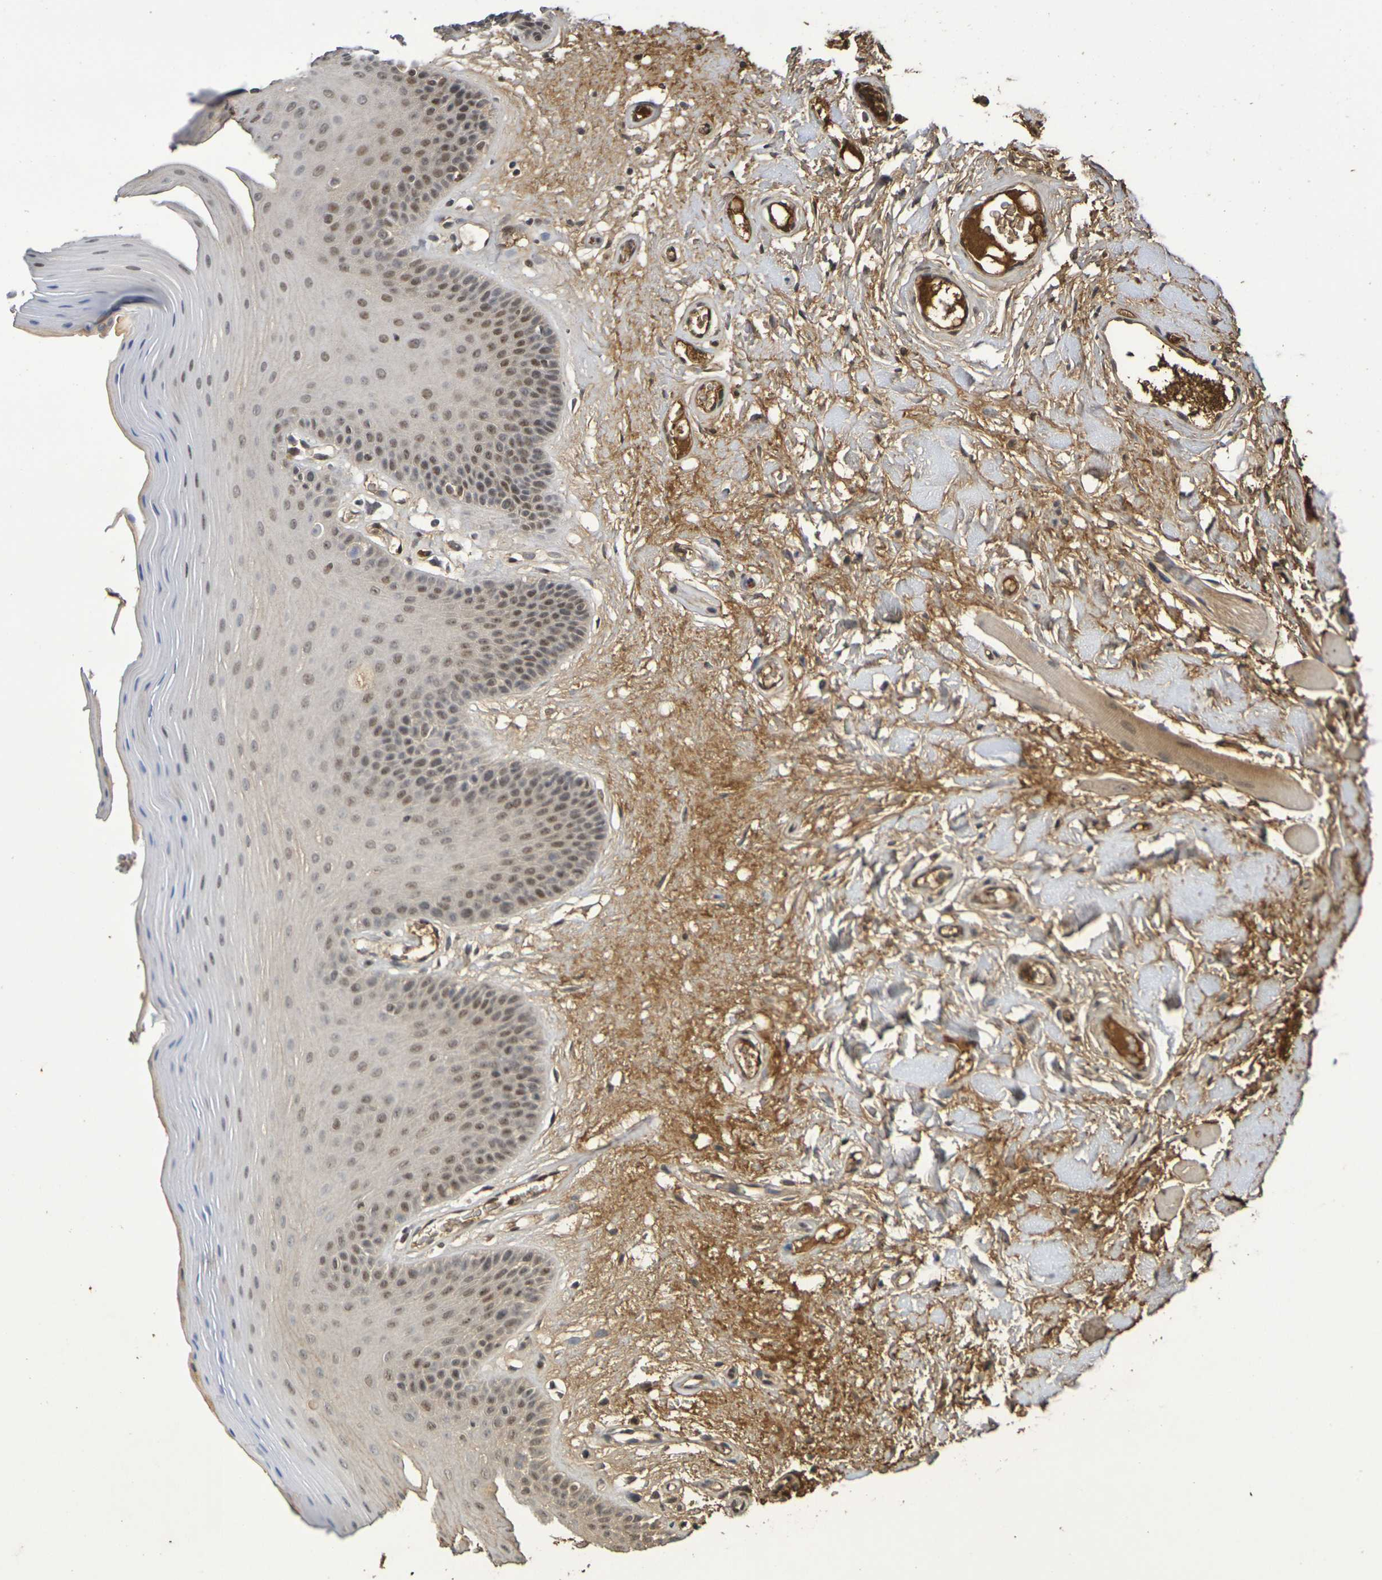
{"staining": {"intensity": "moderate", "quantity": ">75%", "location": "cytoplasmic/membranous,nuclear"}, "tissue": "oral mucosa", "cell_type": "Squamous epithelial cells", "image_type": "normal", "snomed": [{"axis": "morphology", "description": "Normal tissue, NOS"}, {"axis": "morphology", "description": "Squamous cell carcinoma, NOS"}, {"axis": "topography", "description": "Skeletal muscle"}, {"axis": "topography", "description": "Adipose tissue"}, {"axis": "topography", "description": "Vascular tissue"}, {"axis": "topography", "description": "Oral tissue"}, {"axis": "topography", "description": "Peripheral nerve tissue"}, {"axis": "topography", "description": "Head-Neck"}], "caption": "Human oral mucosa stained with a brown dye exhibits moderate cytoplasmic/membranous,nuclear positive expression in approximately >75% of squamous epithelial cells.", "gene": "TERF2", "patient": {"sex": "male", "age": 71}}